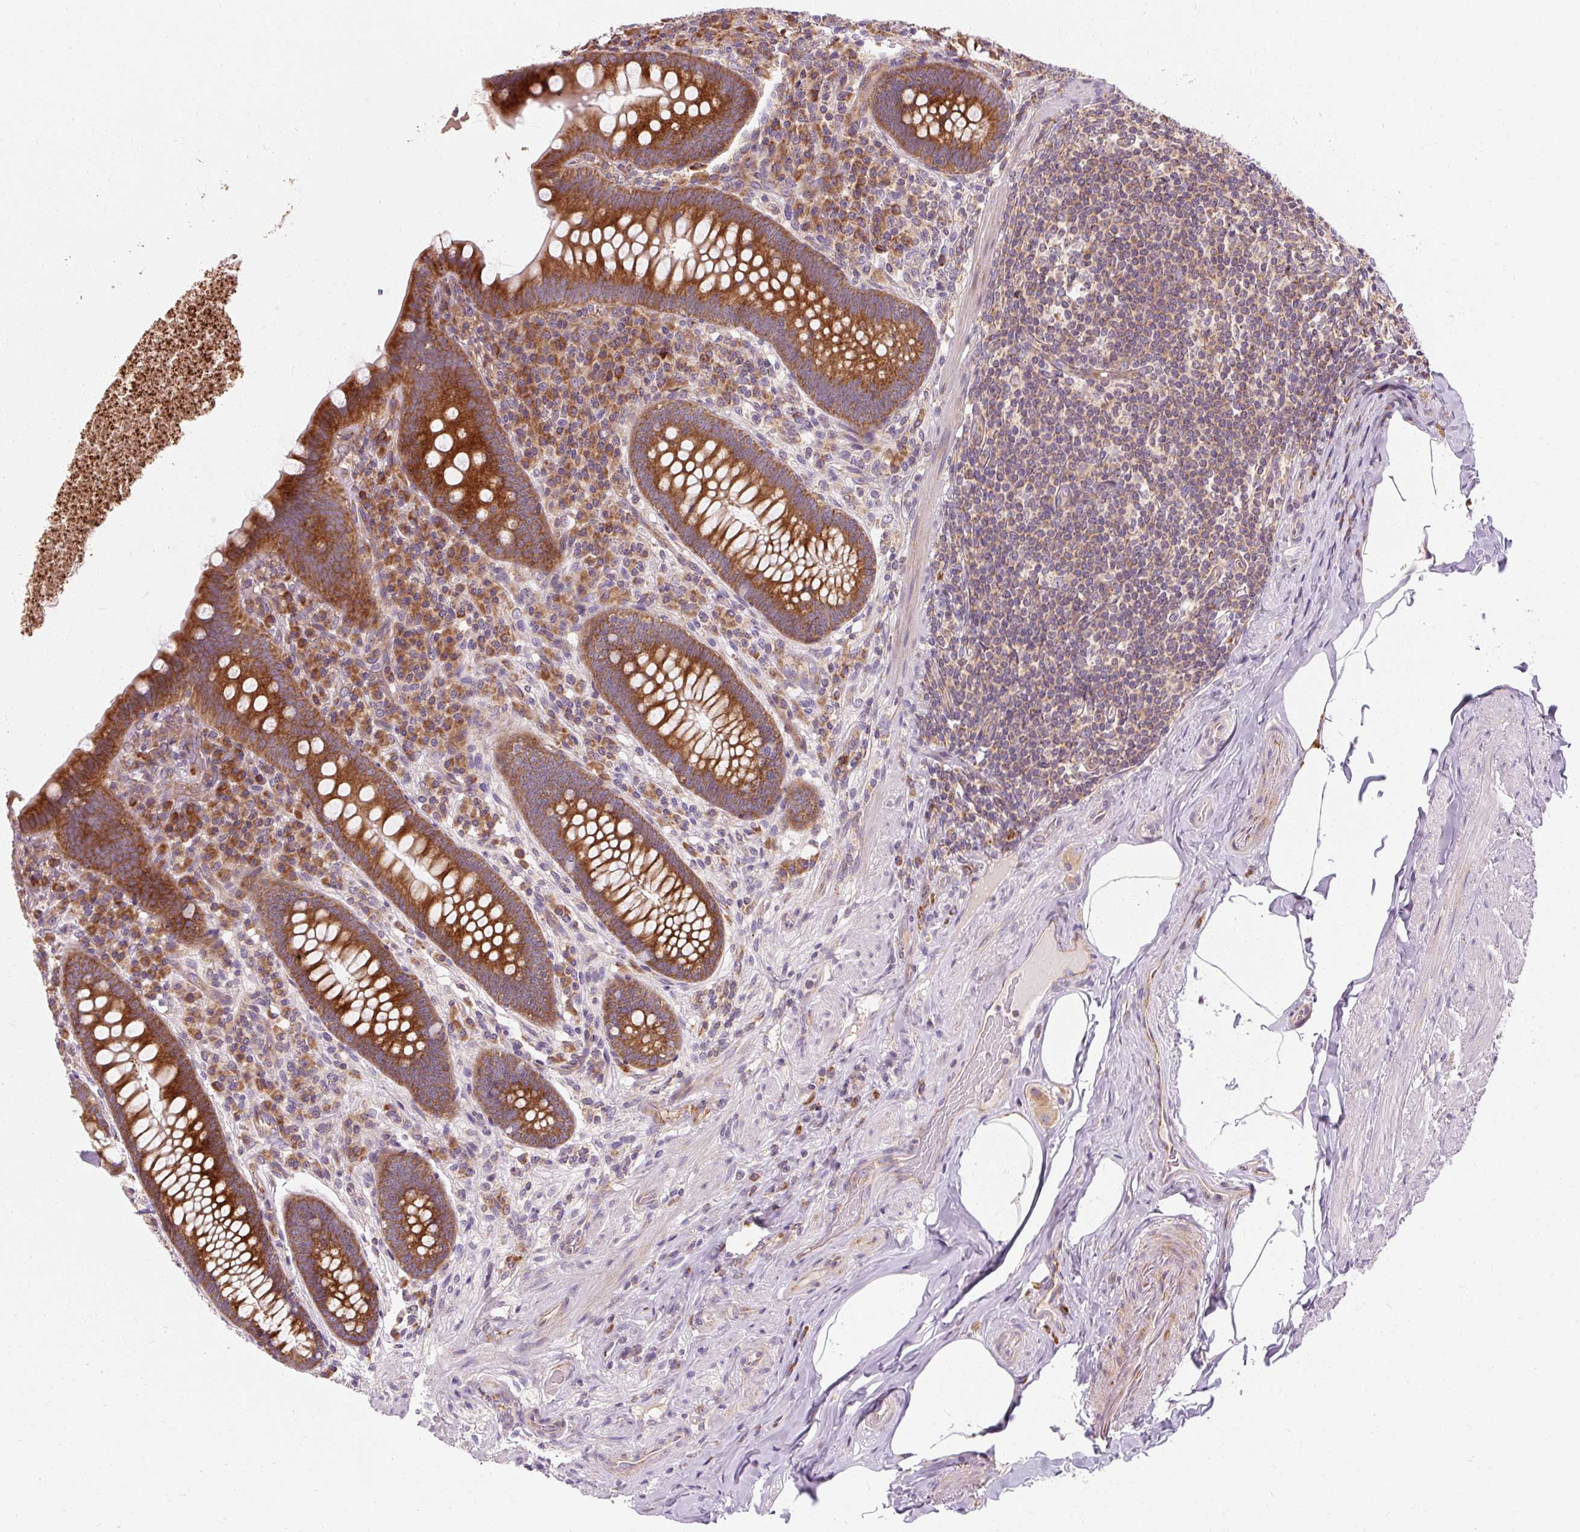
{"staining": {"intensity": "strong", "quantity": ">75%", "location": "cytoplasmic/membranous"}, "tissue": "appendix", "cell_type": "Glandular cells", "image_type": "normal", "snomed": [{"axis": "morphology", "description": "Normal tissue, NOS"}, {"axis": "topography", "description": "Appendix"}], "caption": "Immunohistochemical staining of unremarkable appendix displays high levels of strong cytoplasmic/membranous positivity in about >75% of glandular cells.", "gene": "PRSS48", "patient": {"sex": "male", "age": 71}}